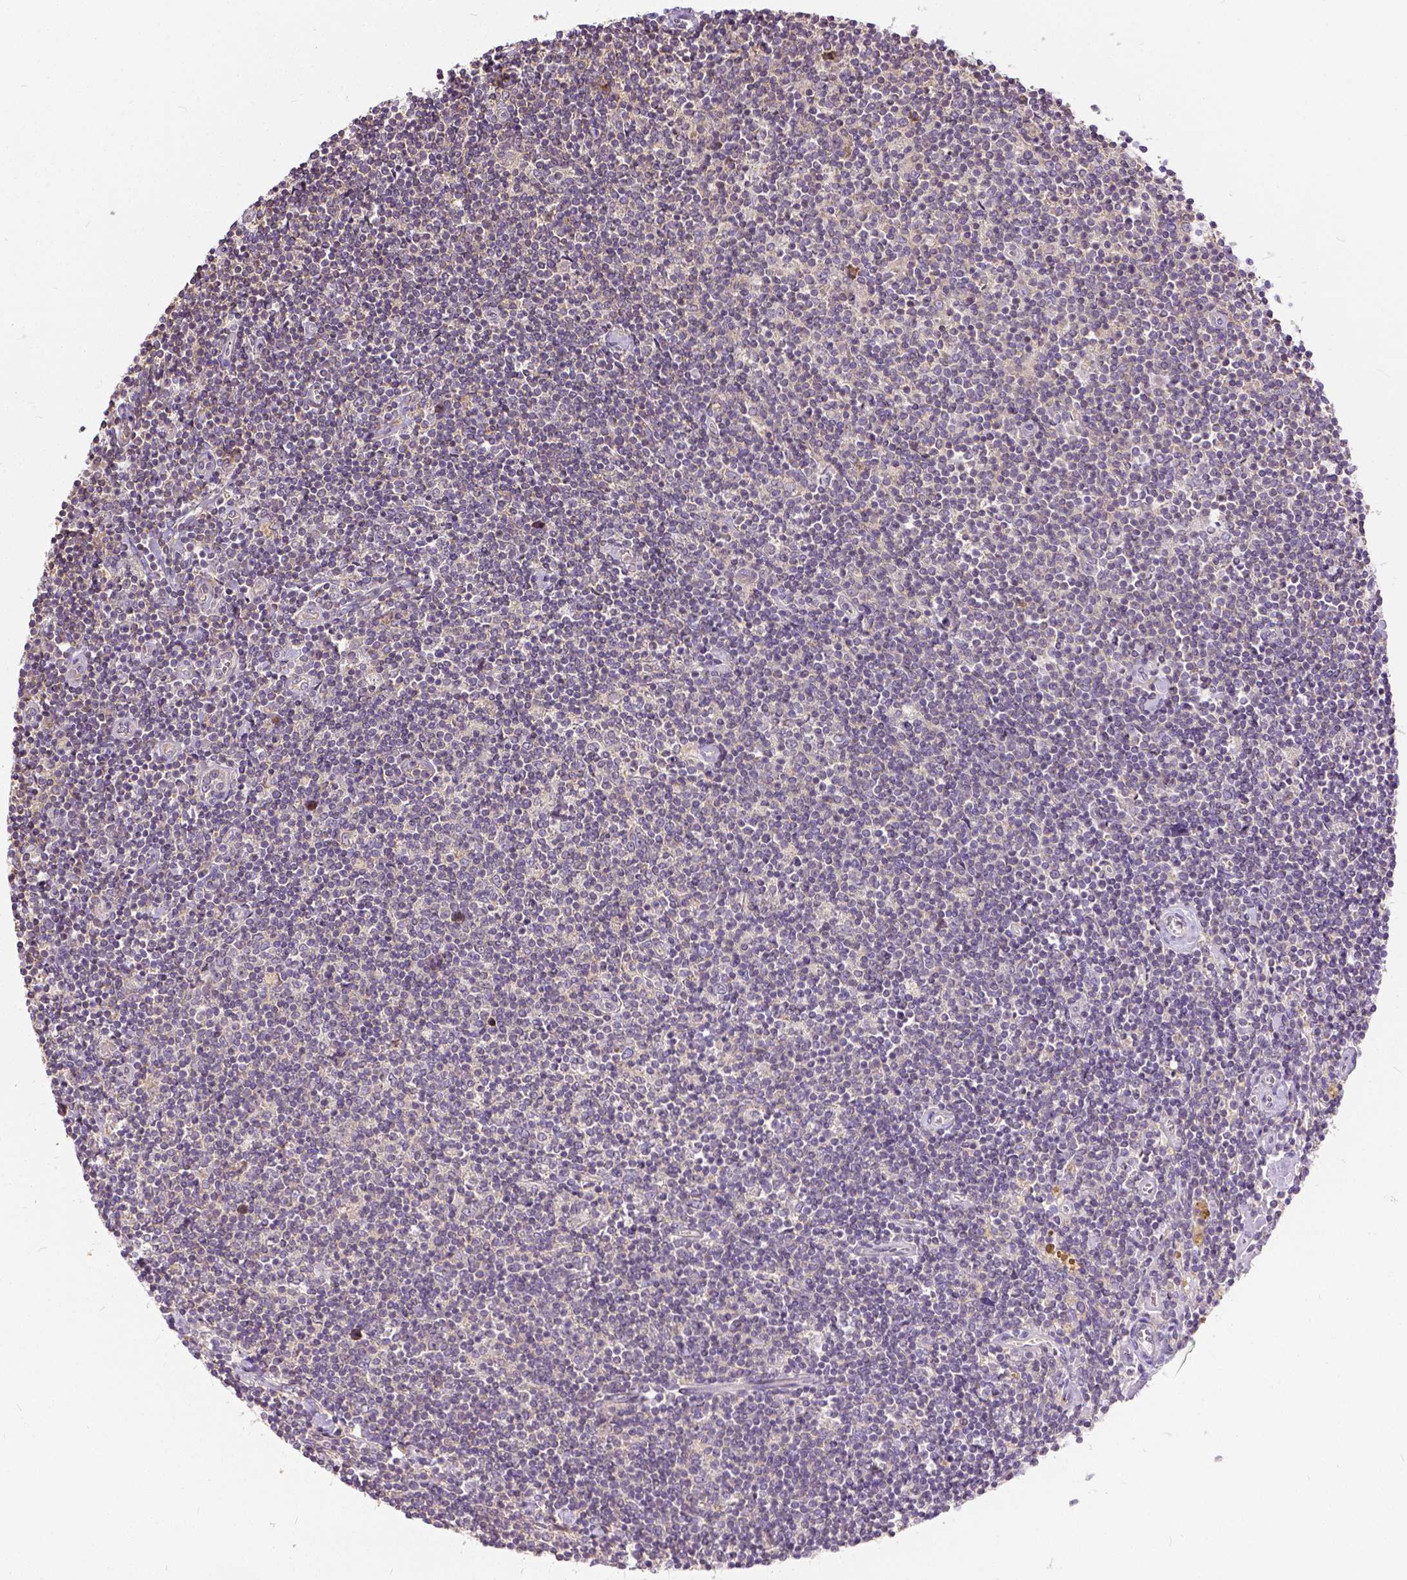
{"staining": {"intensity": "negative", "quantity": "none", "location": "none"}, "tissue": "lymphoma", "cell_type": "Tumor cells", "image_type": "cancer", "snomed": [{"axis": "morphology", "description": "Hodgkin's disease, NOS"}, {"axis": "topography", "description": "Lymph node"}], "caption": "This photomicrograph is of lymphoma stained with immunohistochemistry (IHC) to label a protein in brown with the nuclei are counter-stained blue. There is no positivity in tumor cells. (DAB (3,3'-diaminobenzidine) IHC, high magnification).", "gene": "CADM4", "patient": {"sex": "male", "age": 40}}